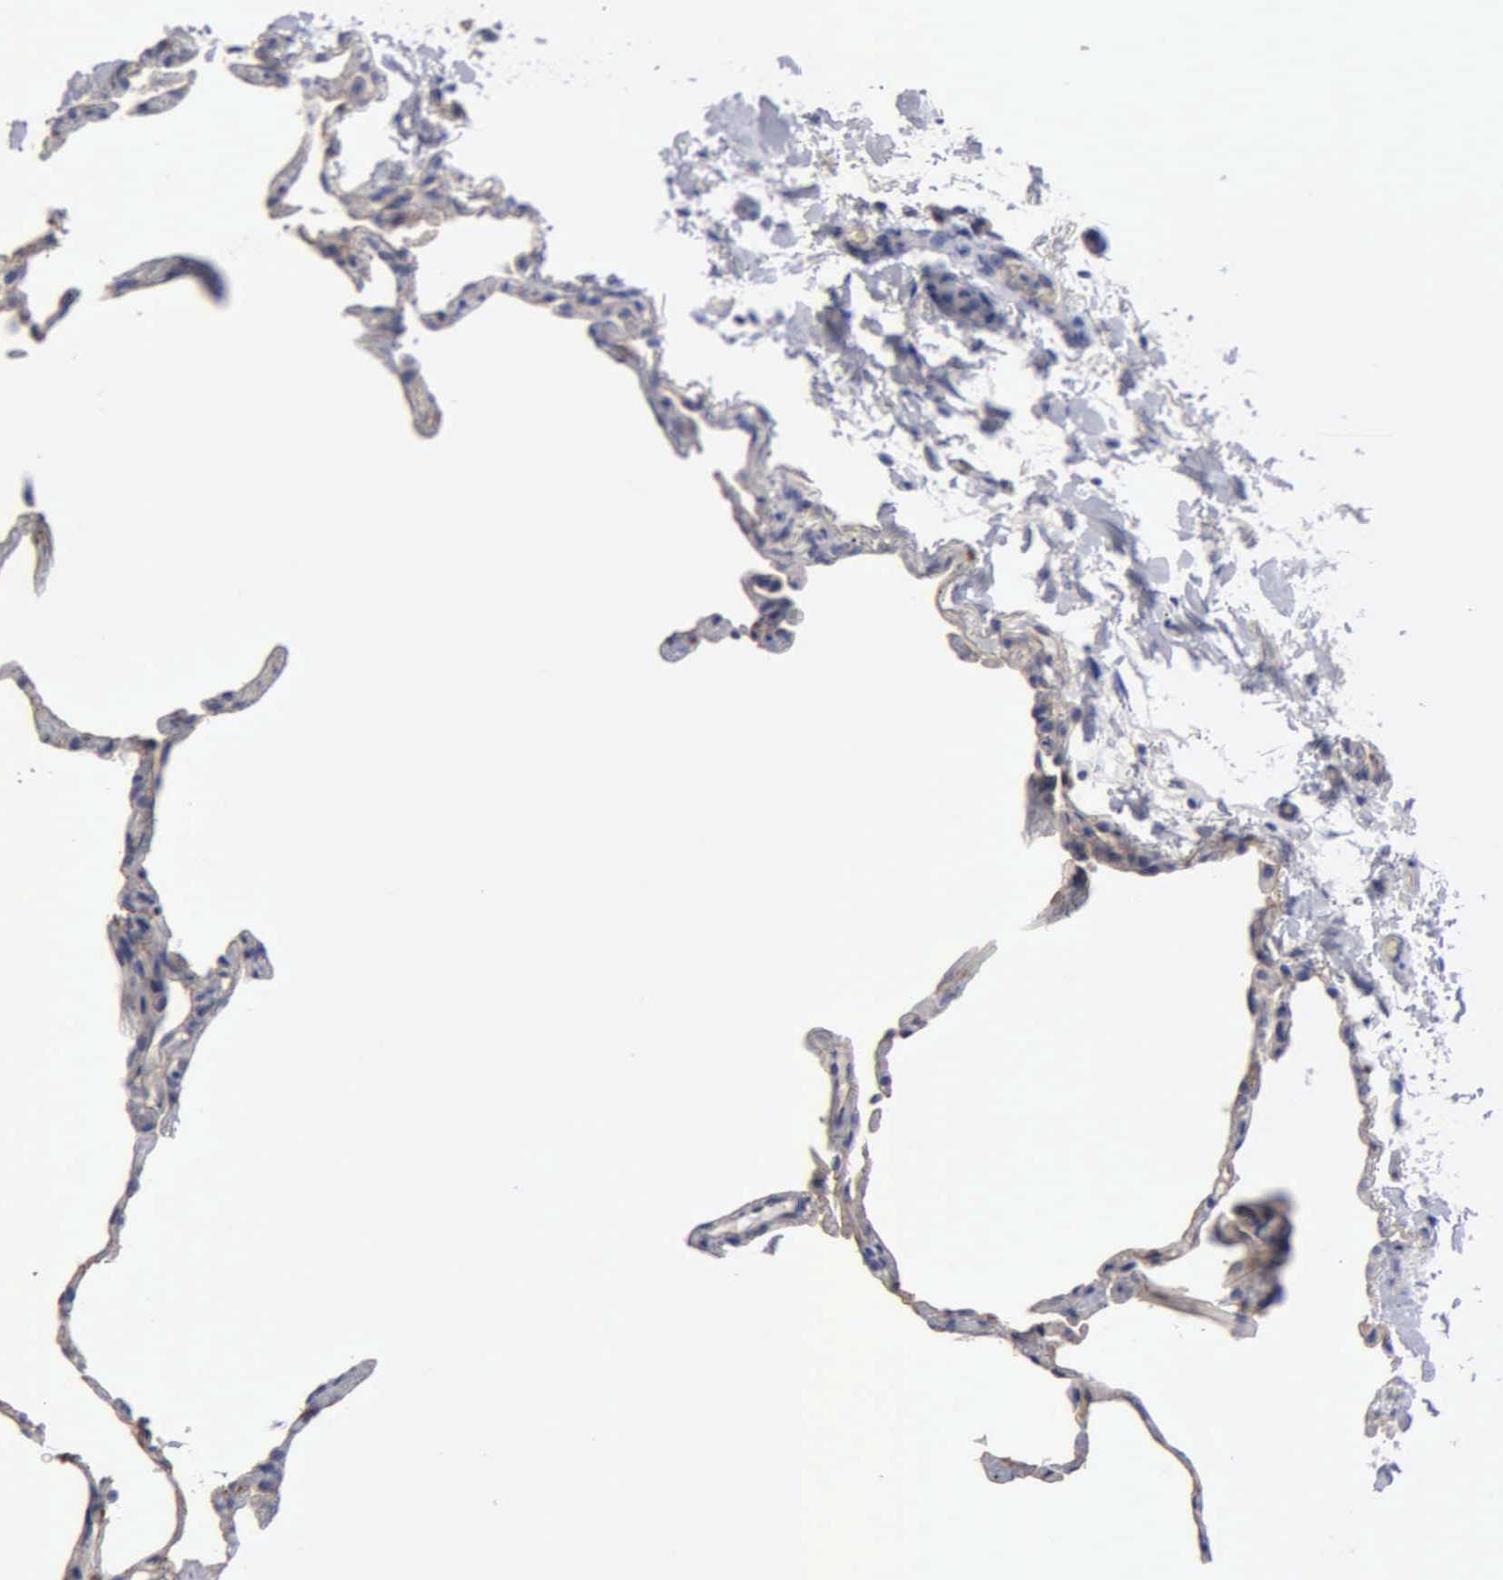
{"staining": {"intensity": "weak", "quantity": "25%-75%", "location": "cytoplasmic/membranous"}, "tissue": "lung", "cell_type": "Alveolar cells", "image_type": "normal", "snomed": [{"axis": "morphology", "description": "Normal tissue, NOS"}, {"axis": "topography", "description": "Lung"}], "caption": "The histopathology image exhibits staining of unremarkable lung, revealing weak cytoplasmic/membranous protein positivity (brown color) within alveolar cells.", "gene": "RDX", "patient": {"sex": "female", "age": 75}}